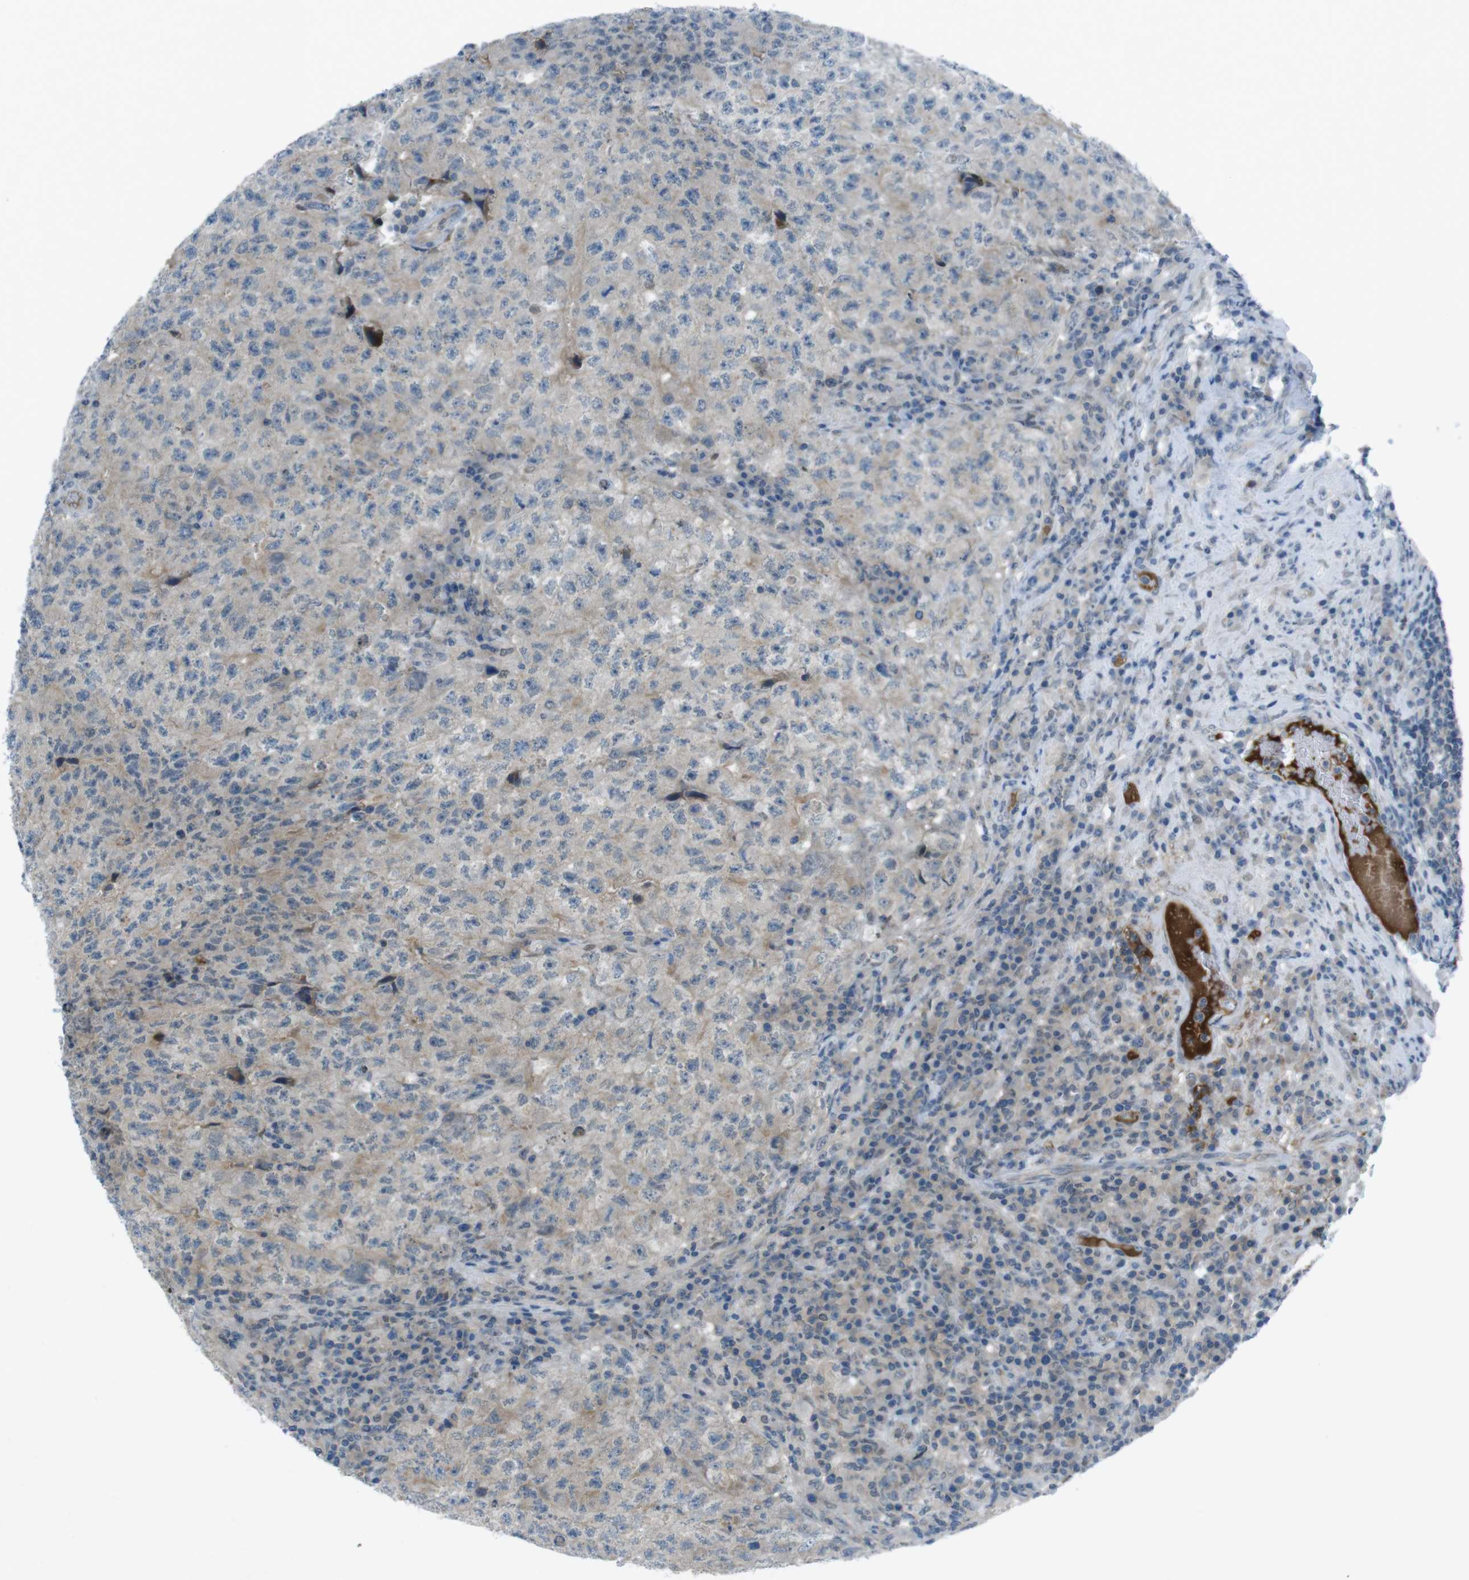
{"staining": {"intensity": "weak", "quantity": "<25%", "location": "cytoplasmic/membranous"}, "tissue": "testis cancer", "cell_type": "Tumor cells", "image_type": "cancer", "snomed": [{"axis": "morphology", "description": "Necrosis, NOS"}, {"axis": "morphology", "description": "Carcinoma, Embryonal, NOS"}, {"axis": "topography", "description": "Testis"}], "caption": "DAB (3,3'-diaminobenzidine) immunohistochemical staining of human testis cancer (embryonal carcinoma) demonstrates no significant expression in tumor cells.", "gene": "ZDHHC20", "patient": {"sex": "male", "age": 19}}